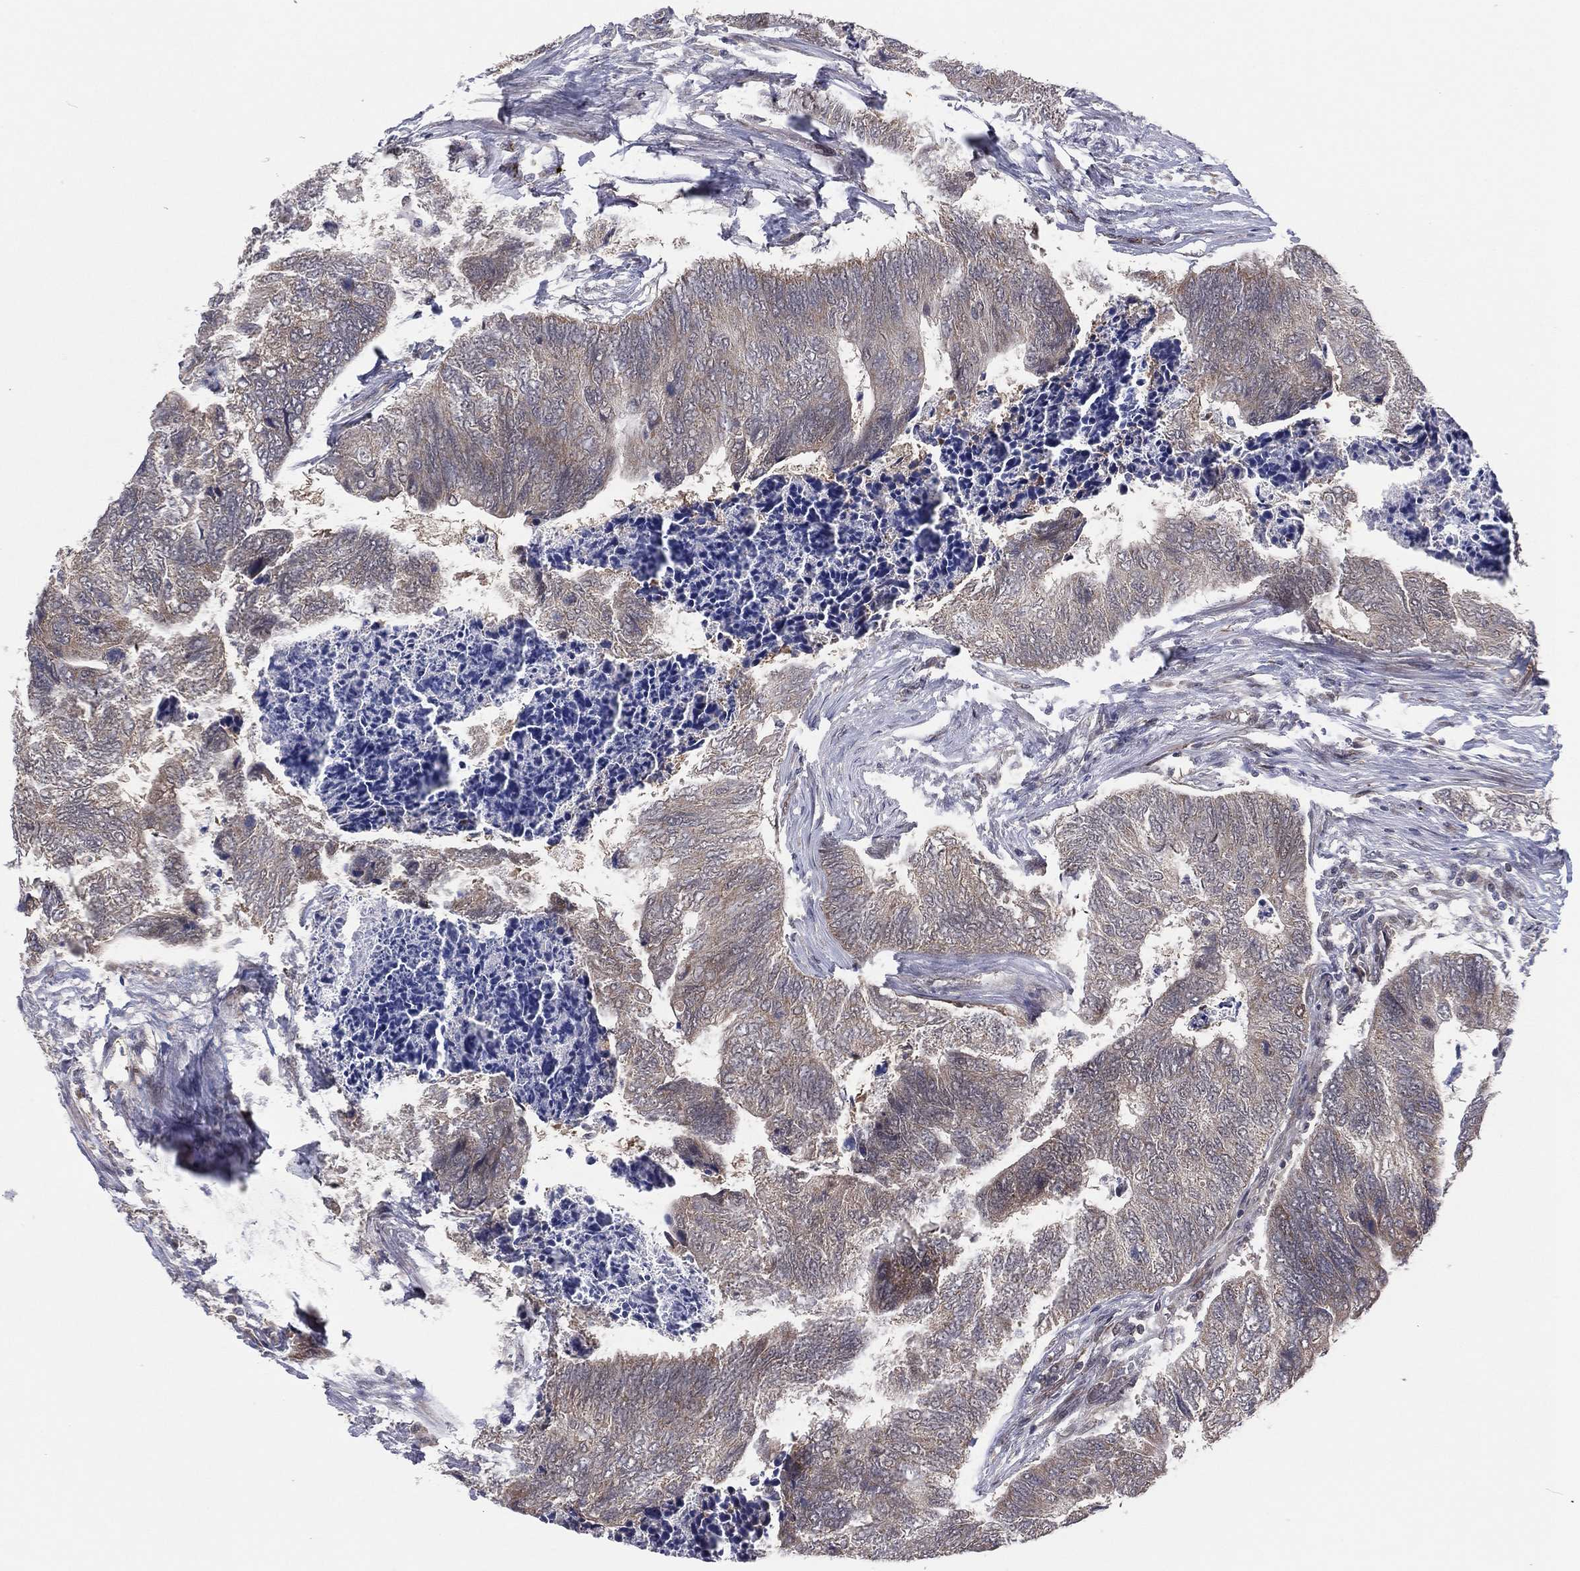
{"staining": {"intensity": "negative", "quantity": "none", "location": "none"}, "tissue": "colorectal cancer", "cell_type": "Tumor cells", "image_type": "cancer", "snomed": [{"axis": "morphology", "description": "Adenocarcinoma, NOS"}, {"axis": "topography", "description": "Colon"}], "caption": "DAB (3,3'-diaminobenzidine) immunohistochemical staining of human adenocarcinoma (colorectal) demonstrates no significant staining in tumor cells.", "gene": "SNCG", "patient": {"sex": "female", "age": 67}}